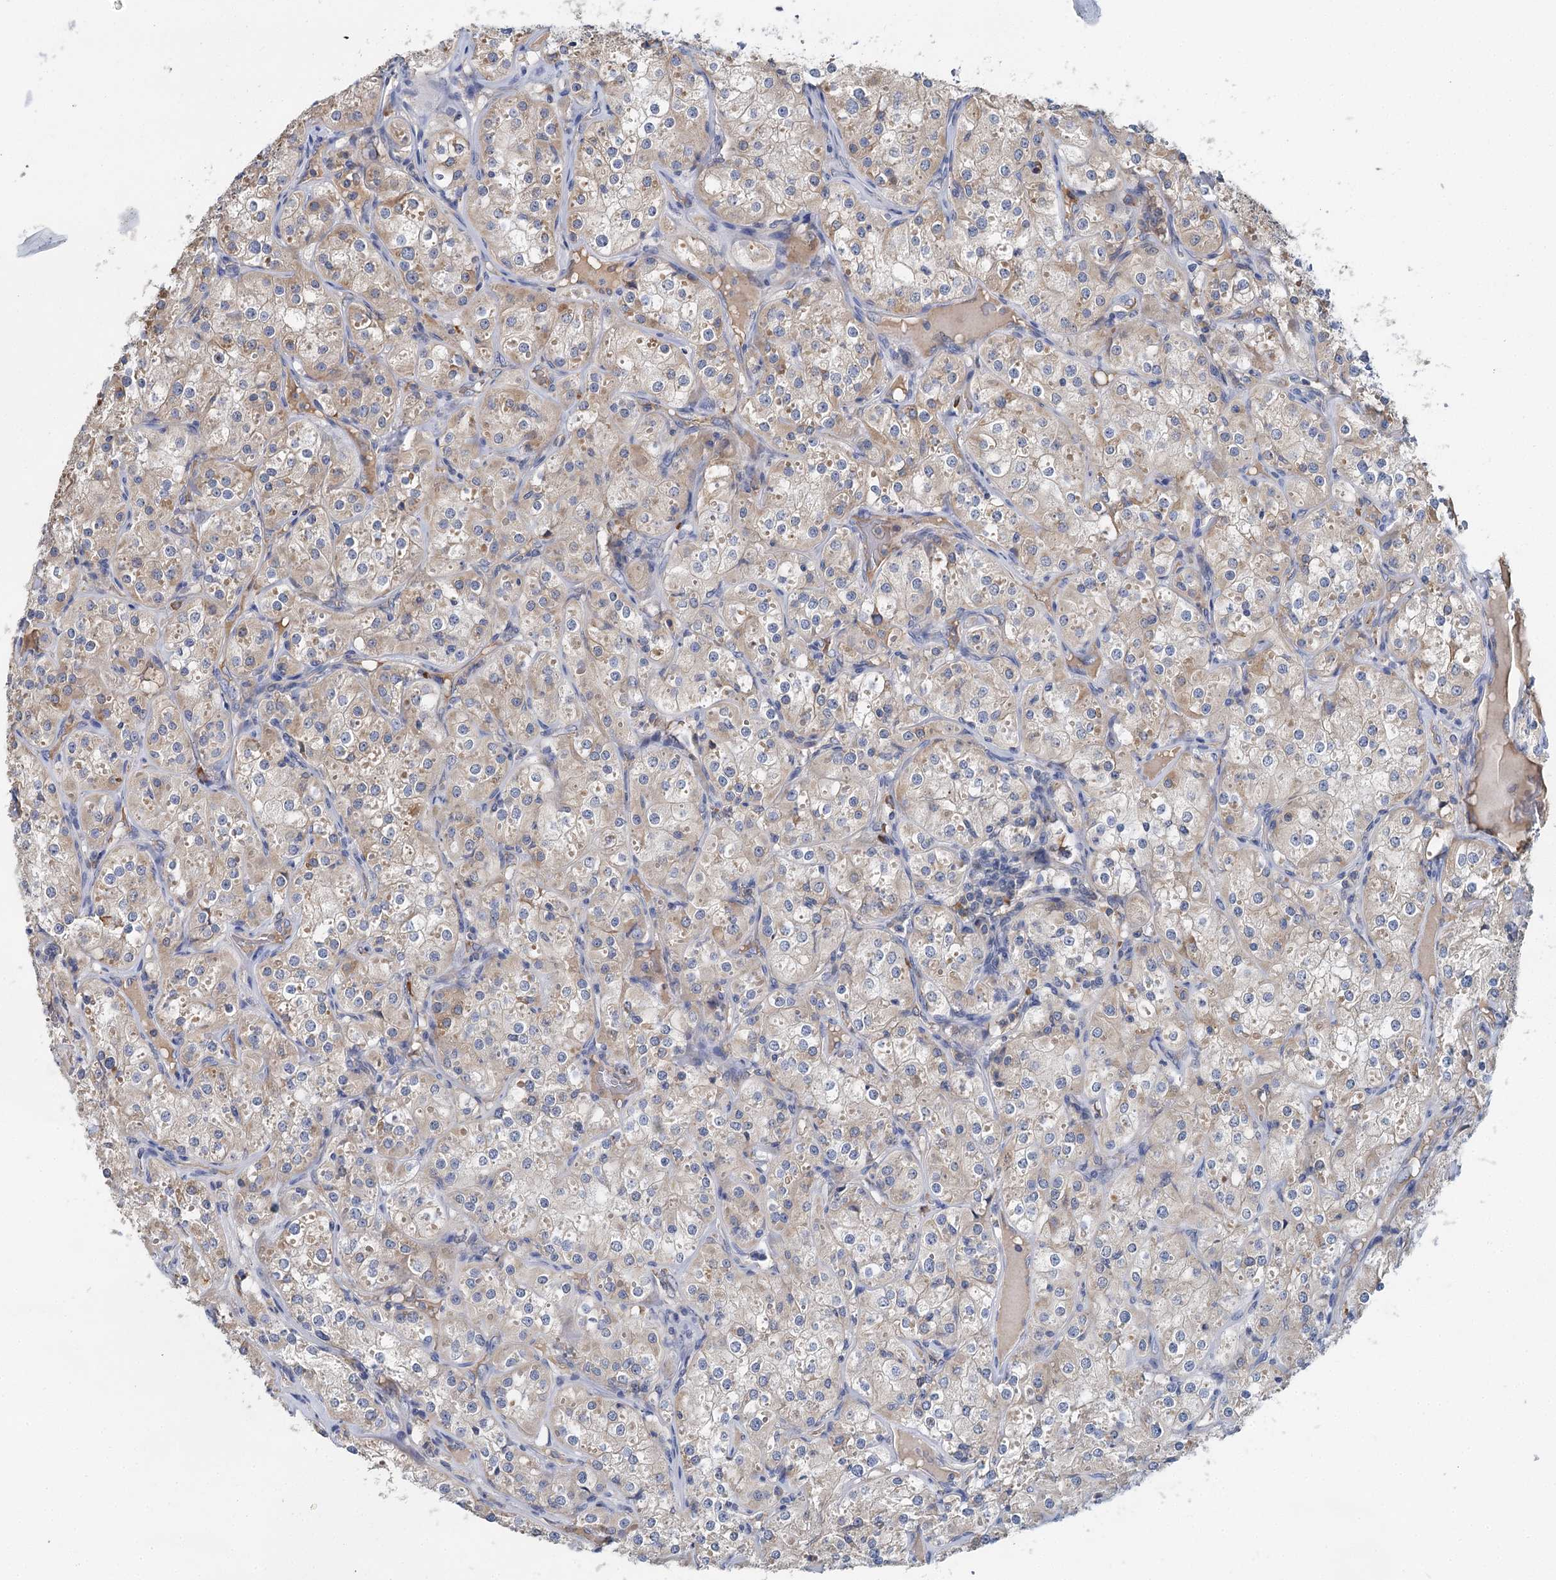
{"staining": {"intensity": "weak", "quantity": "25%-75%", "location": "cytoplasmic/membranous"}, "tissue": "renal cancer", "cell_type": "Tumor cells", "image_type": "cancer", "snomed": [{"axis": "morphology", "description": "Adenocarcinoma, NOS"}, {"axis": "topography", "description": "Kidney"}], "caption": "Adenocarcinoma (renal) stained with a brown dye shows weak cytoplasmic/membranous positive expression in about 25%-75% of tumor cells.", "gene": "ANKRD16", "patient": {"sex": "male", "age": 77}}